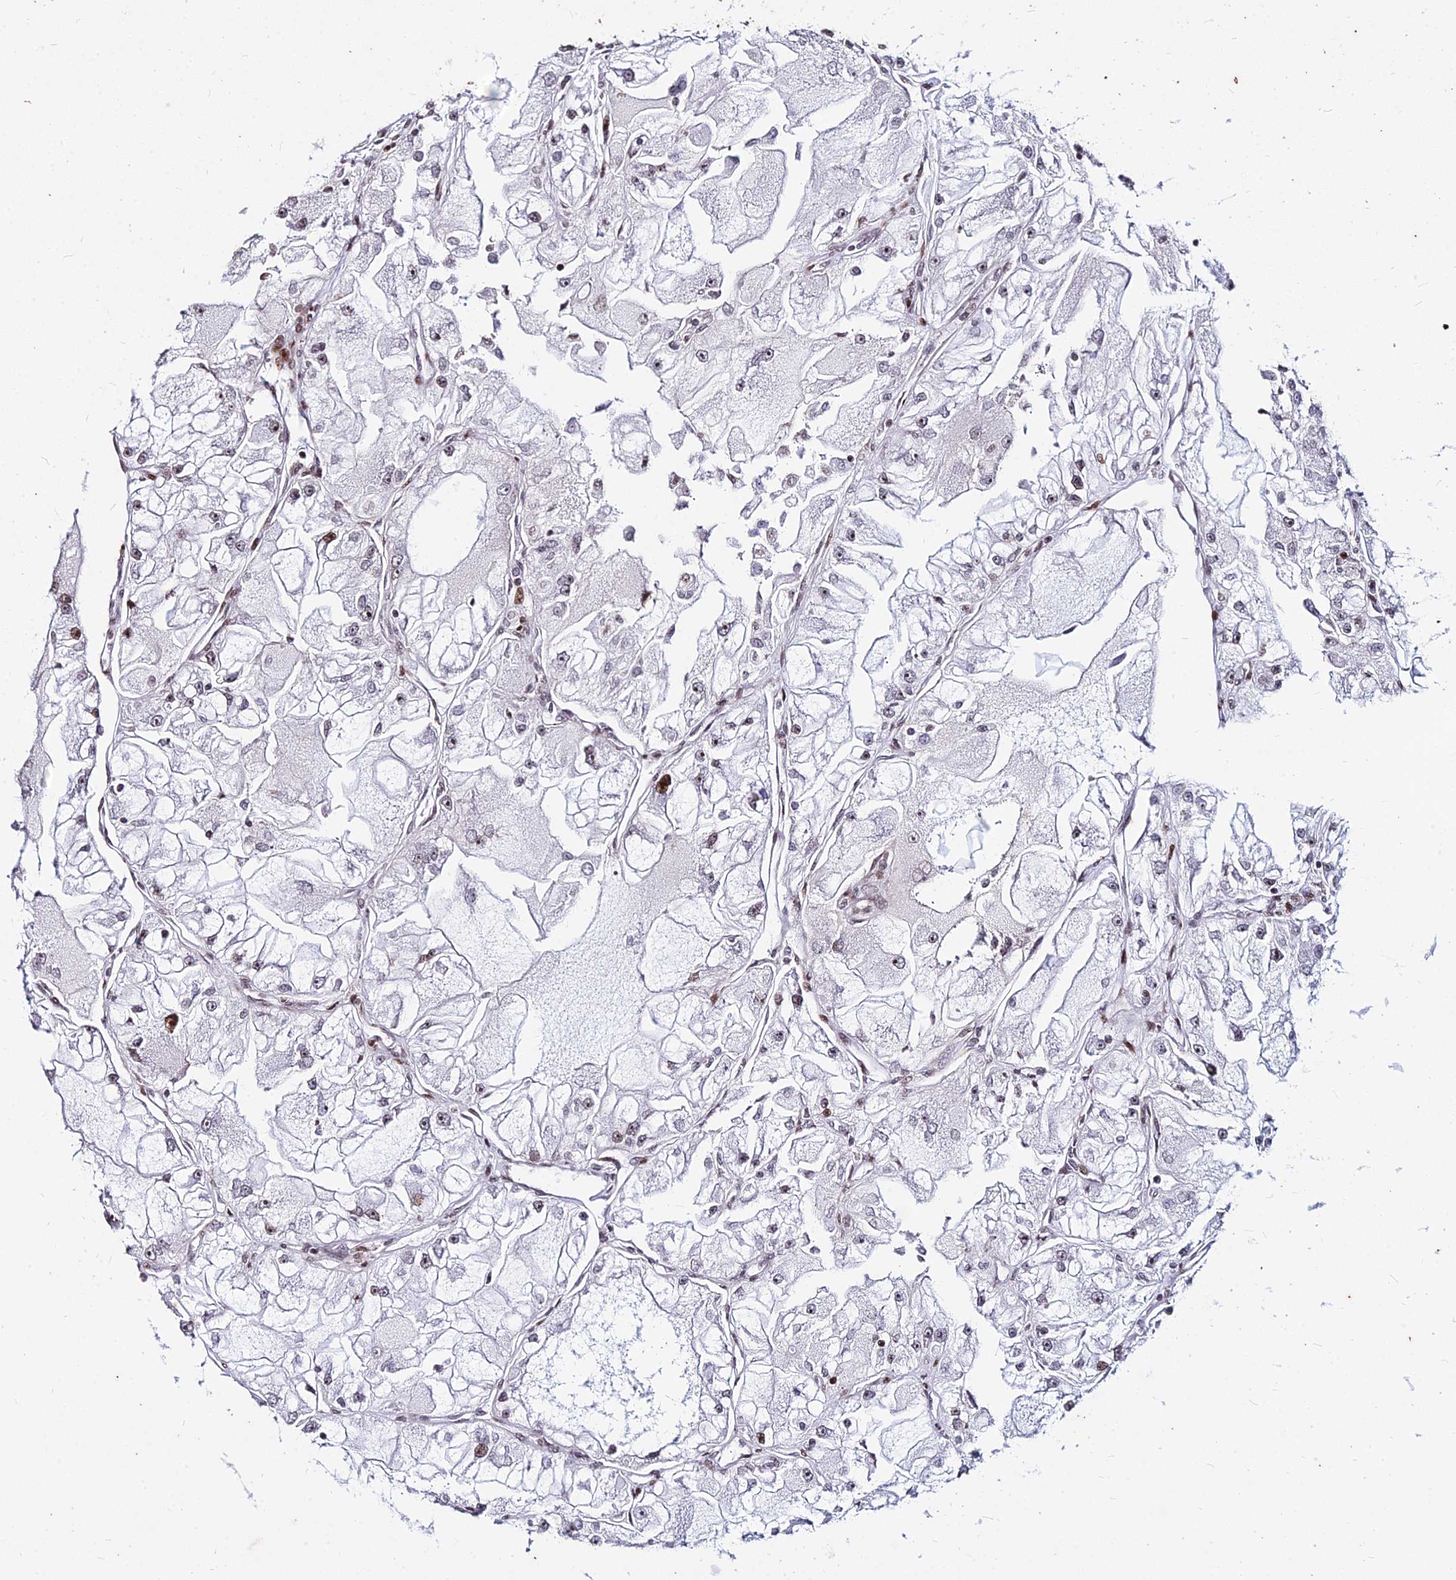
{"staining": {"intensity": "moderate", "quantity": "<25%", "location": "nuclear"}, "tissue": "renal cancer", "cell_type": "Tumor cells", "image_type": "cancer", "snomed": [{"axis": "morphology", "description": "Adenocarcinoma, NOS"}, {"axis": "topography", "description": "Kidney"}], "caption": "This is an image of IHC staining of renal cancer (adenocarcinoma), which shows moderate positivity in the nuclear of tumor cells.", "gene": "NYAP2", "patient": {"sex": "female", "age": 72}}